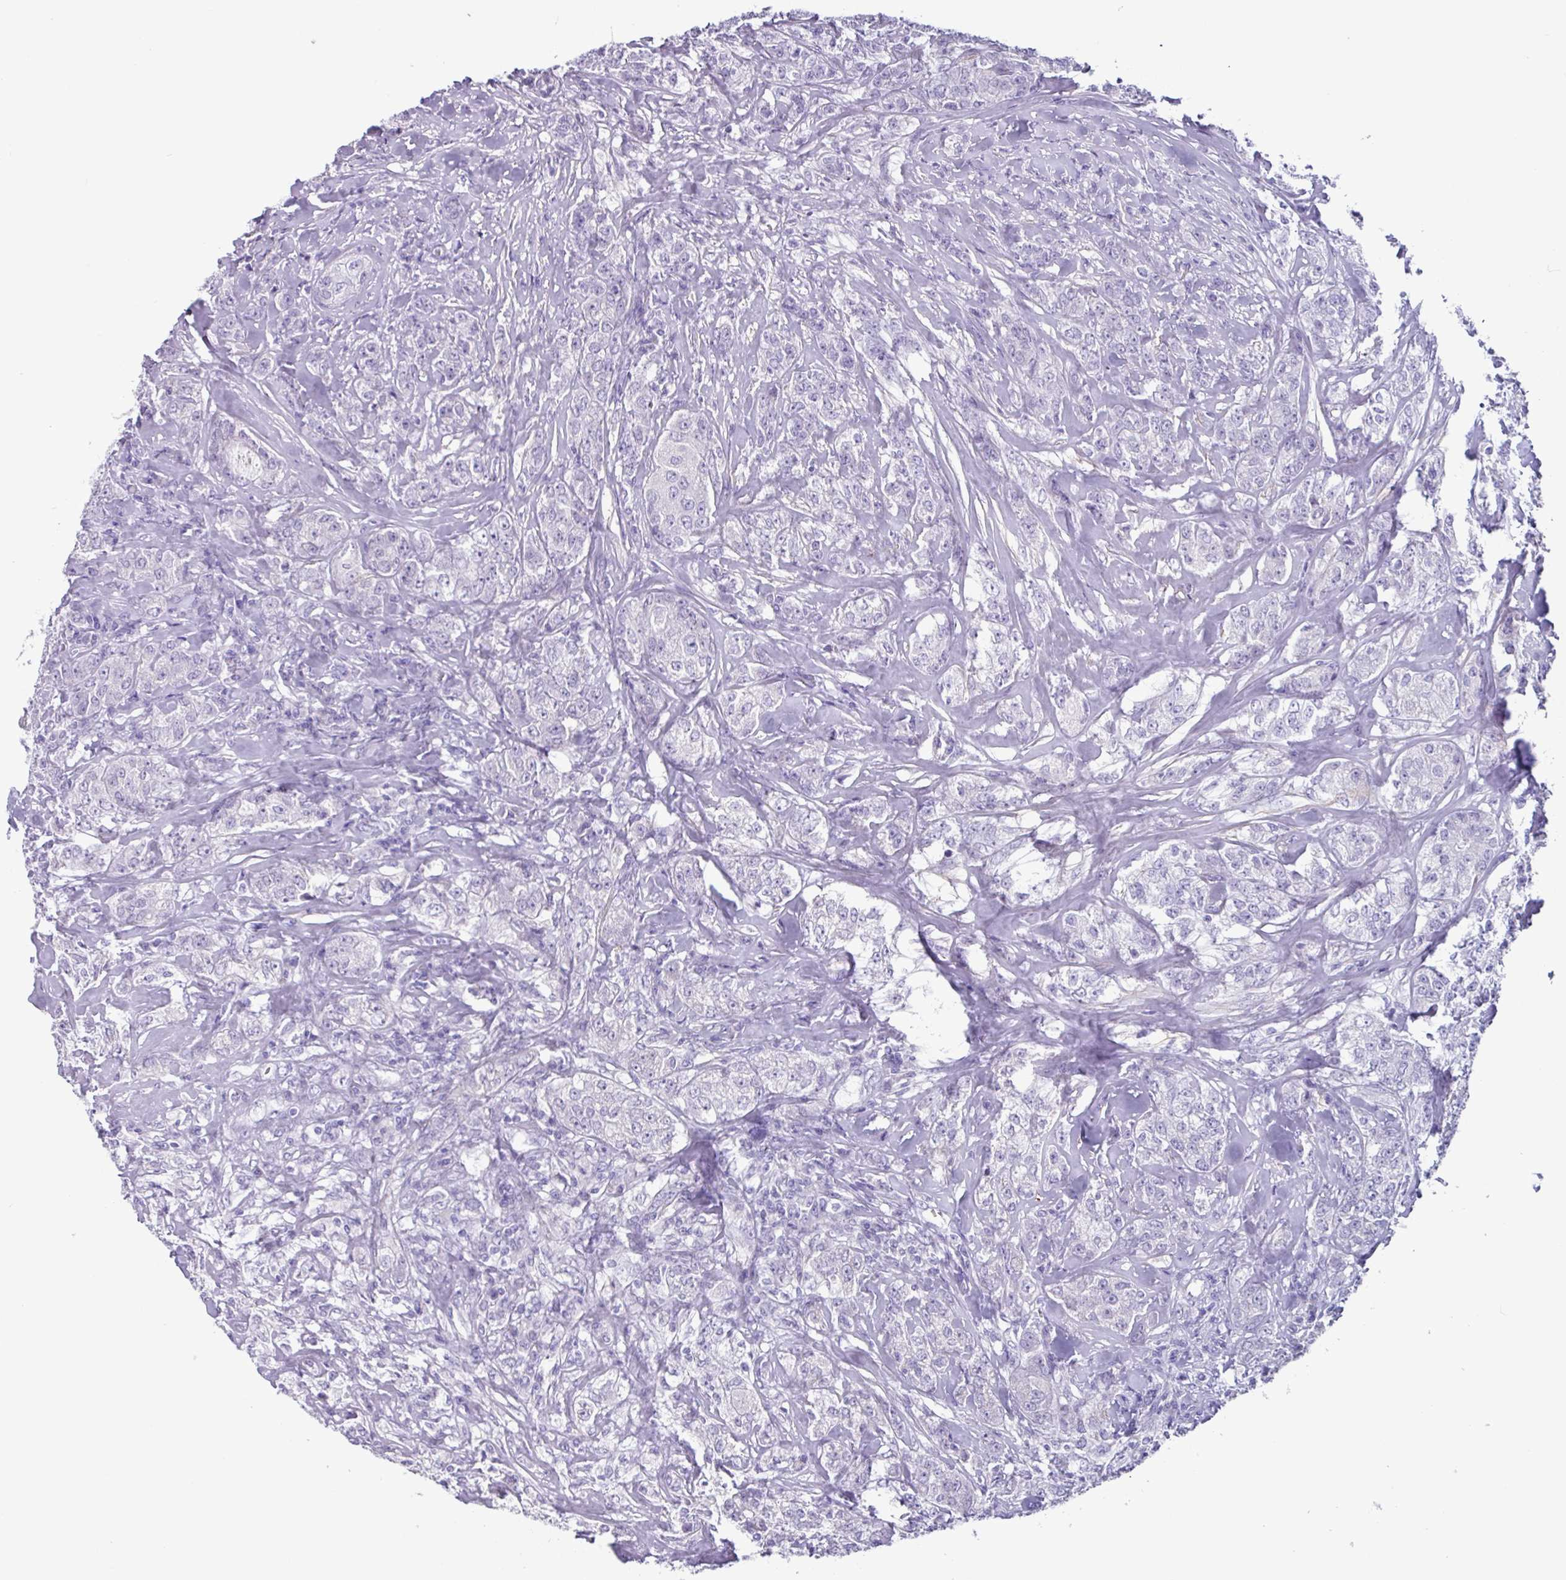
{"staining": {"intensity": "negative", "quantity": "none", "location": "none"}, "tissue": "breast cancer", "cell_type": "Tumor cells", "image_type": "cancer", "snomed": [{"axis": "morphology", "description": "Duct carcinoma"}, {"axis": "topography", "description": "Breast"}], "caption": "Immunohistochemical staining of human infiltrating ductal carcinoma (breast) shows no significant staining in tumor cells.", "gene": "OTX1", "patient": {"sex": "female", "age": 43}}